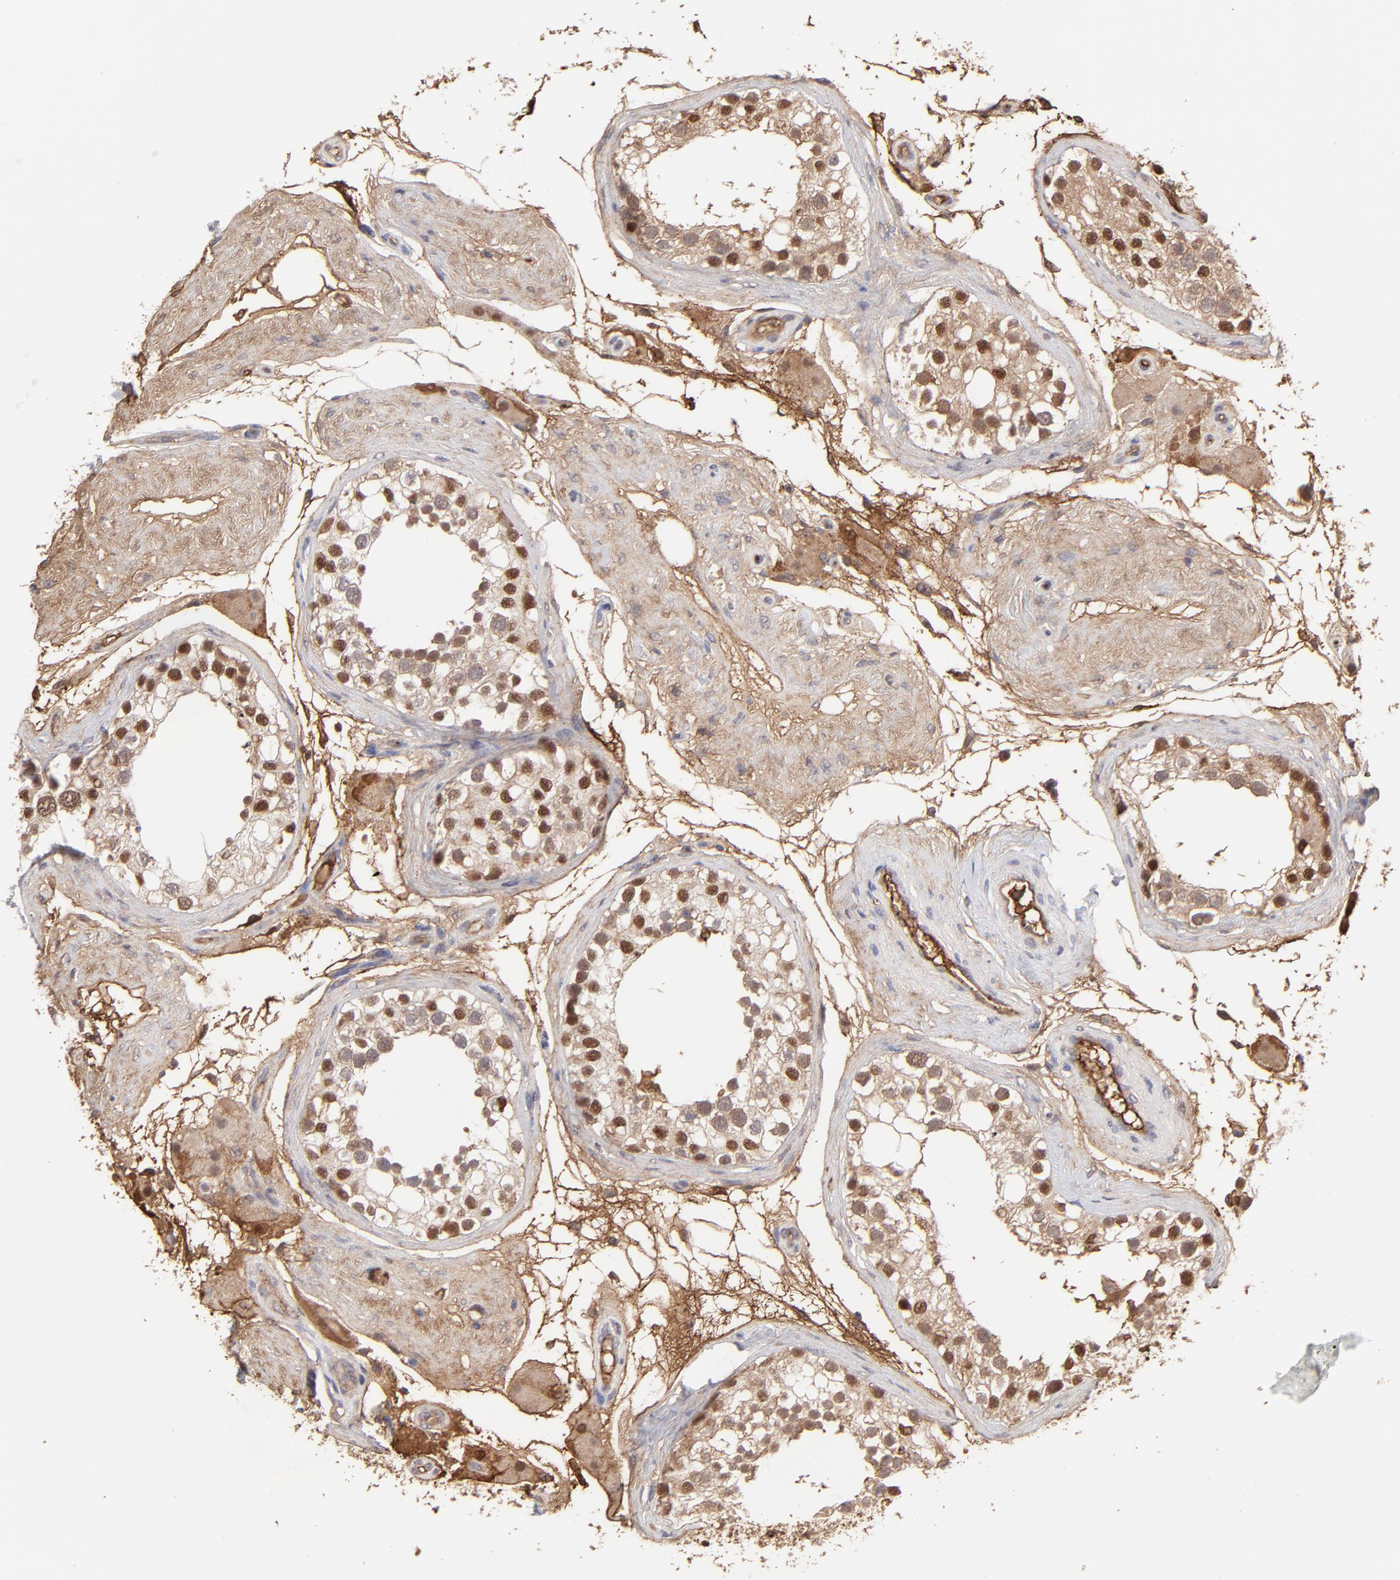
{"staining": {"intensity": "moderate", "quantity": "25%-75%", "location": "cytoplasmic/membranous,nuclear"}, "tissue": "testis", "cell_type": "Cells in seminiferous ducts", "image_type": "normal", "snomed": [{"axis": "morphology", "description": "Normal tissue, NOS"}, {"axis": "topography", "description": "Testis"}], "caption": "Protein positivity by IHC reveals moderate cytoplasmic/membranous,nuclear positivity in about 25%-75% of cells in seminiferous ducts in normal testis.", "gene": "PSMD14", "patient": {"sex": "male", "age": 68}}